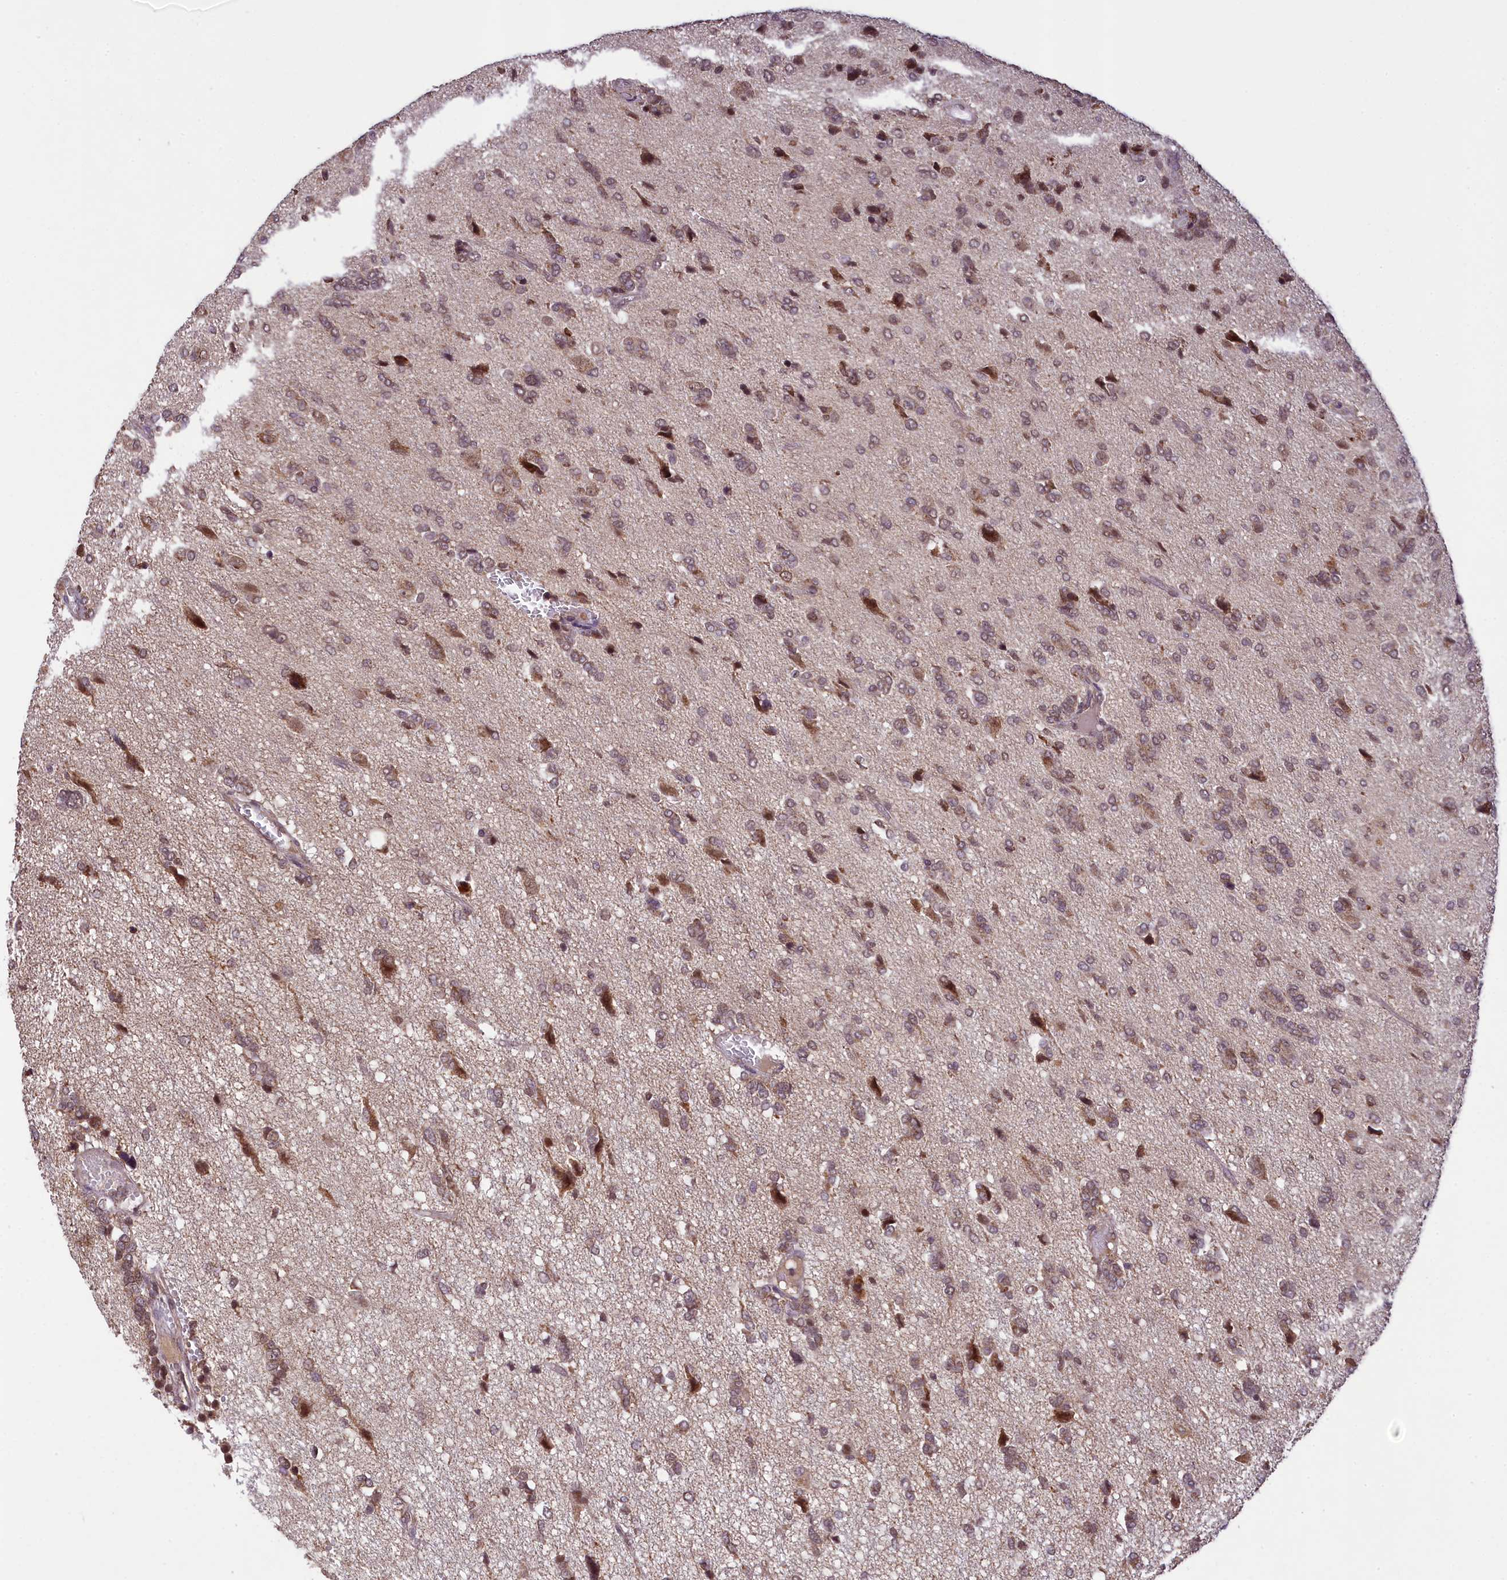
{"staining": {"intensity": "weak", "quantity": "25%-75%", "location": "nuclear"}, "tissue": "glioma", "cell_type": "Tumor cells", "image_type": "cancer", "snomed": [{"axis": "morphology", "description": "Glioma, malignant, High grade"}, {"axis": "topography", "description": "Brain"}], "caption": "Glioma stained with DAB immunohistochemistry (IHC) reveals low levels of weak nuclear staining in about 25%-75% of tumor cells.", "gene": "PAF1", "patient": {"sex": "female", "age": 59}}